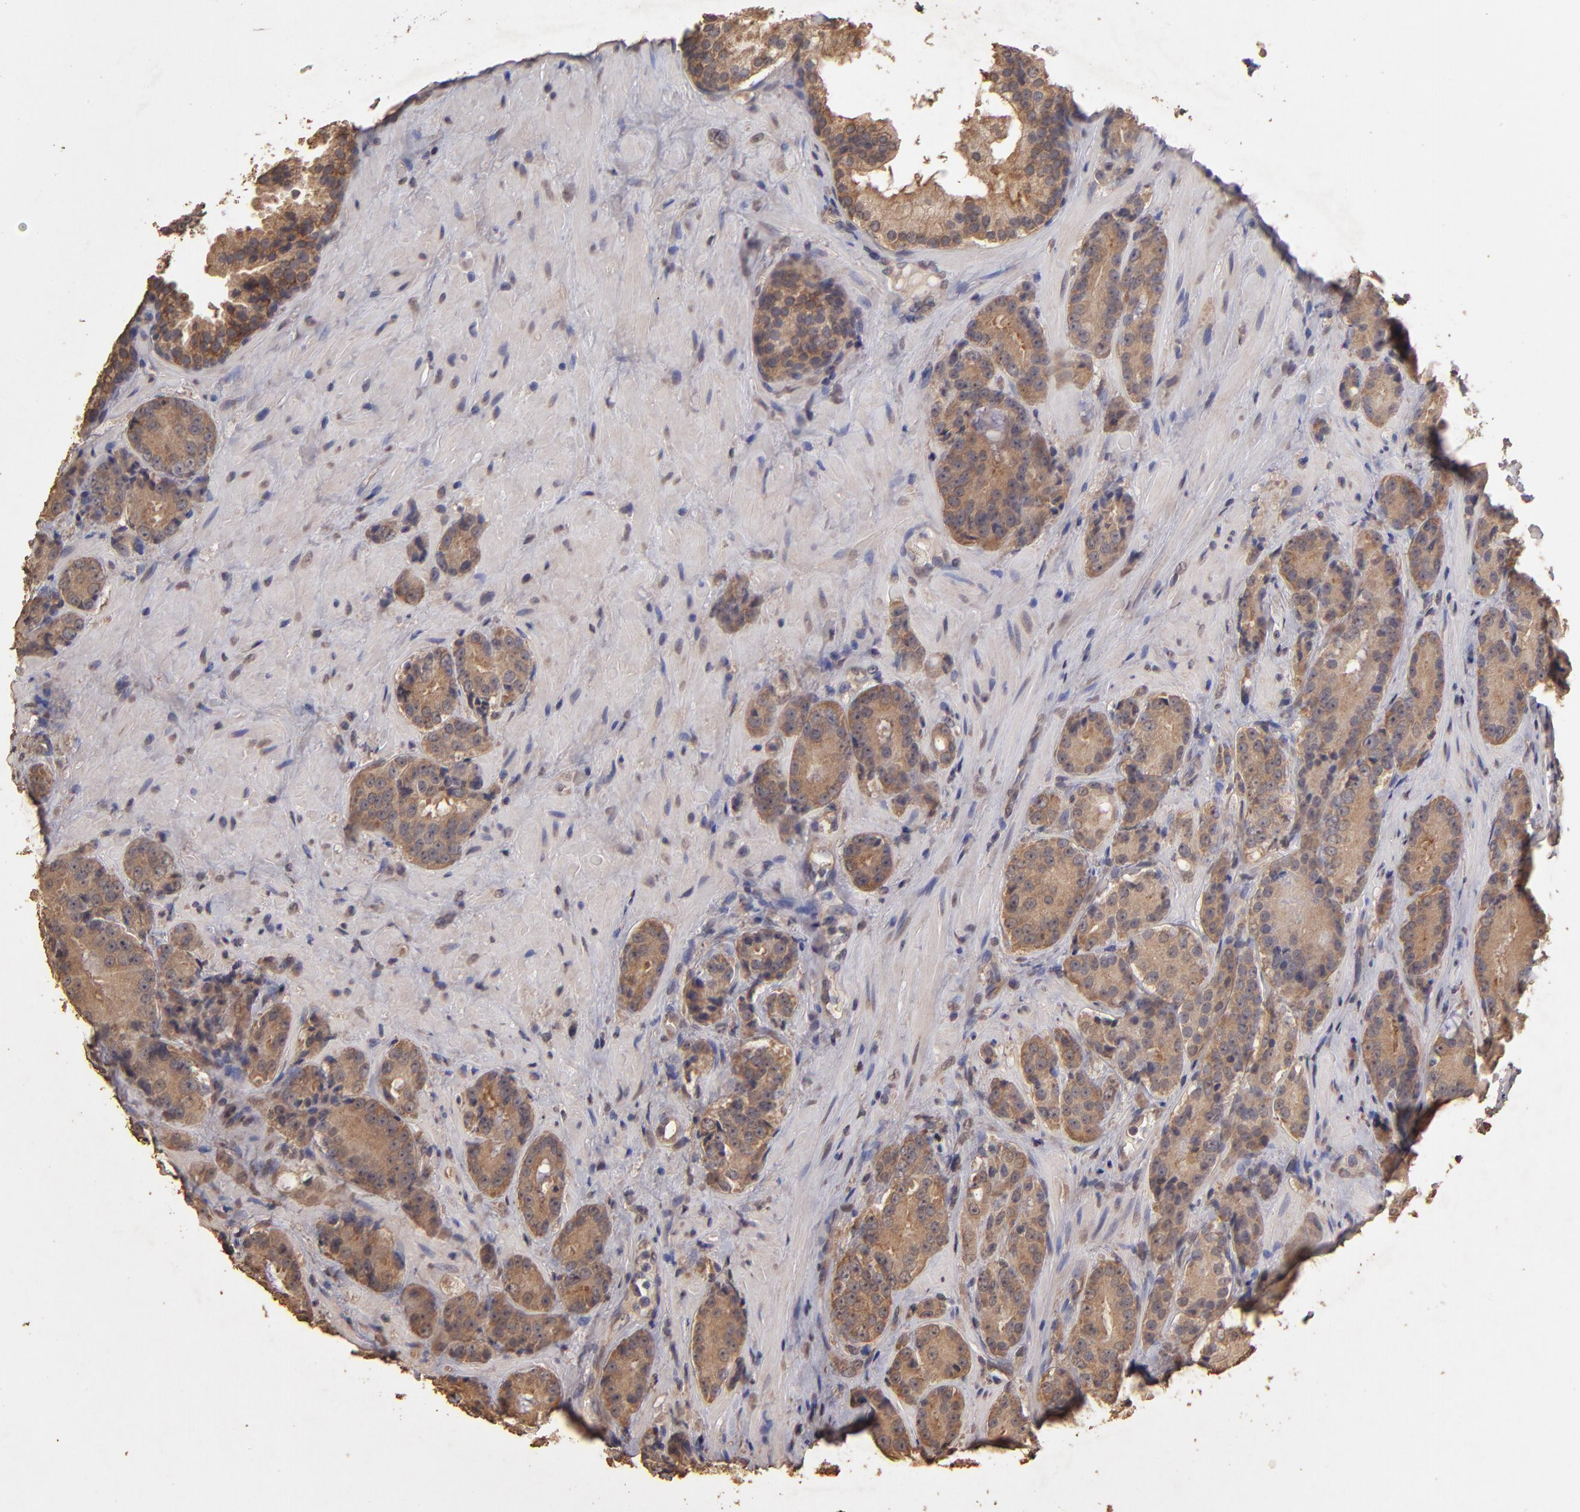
{"staining": {"intensity": "moderate", "quantity": ">75%", "location": "cytoplasmic/membranous"}, "tissue": "prostate cancer", "cell_type": "Tumor cells", "image_type": "cancer", "snomed": [{"axis": "morphology", "description": "Adenocarcinoma, High grade"}, {"axis": "topography", "description": "Prostate"}], "caption": "Protein analysis of prostate high-grade adenocarcinoma tissue reveals moderate cytoplasmic/membranous positivity in about >75% of tumor cells.", "gene": "OPHN1", "patient": {"sex": "male", "age": 70}}